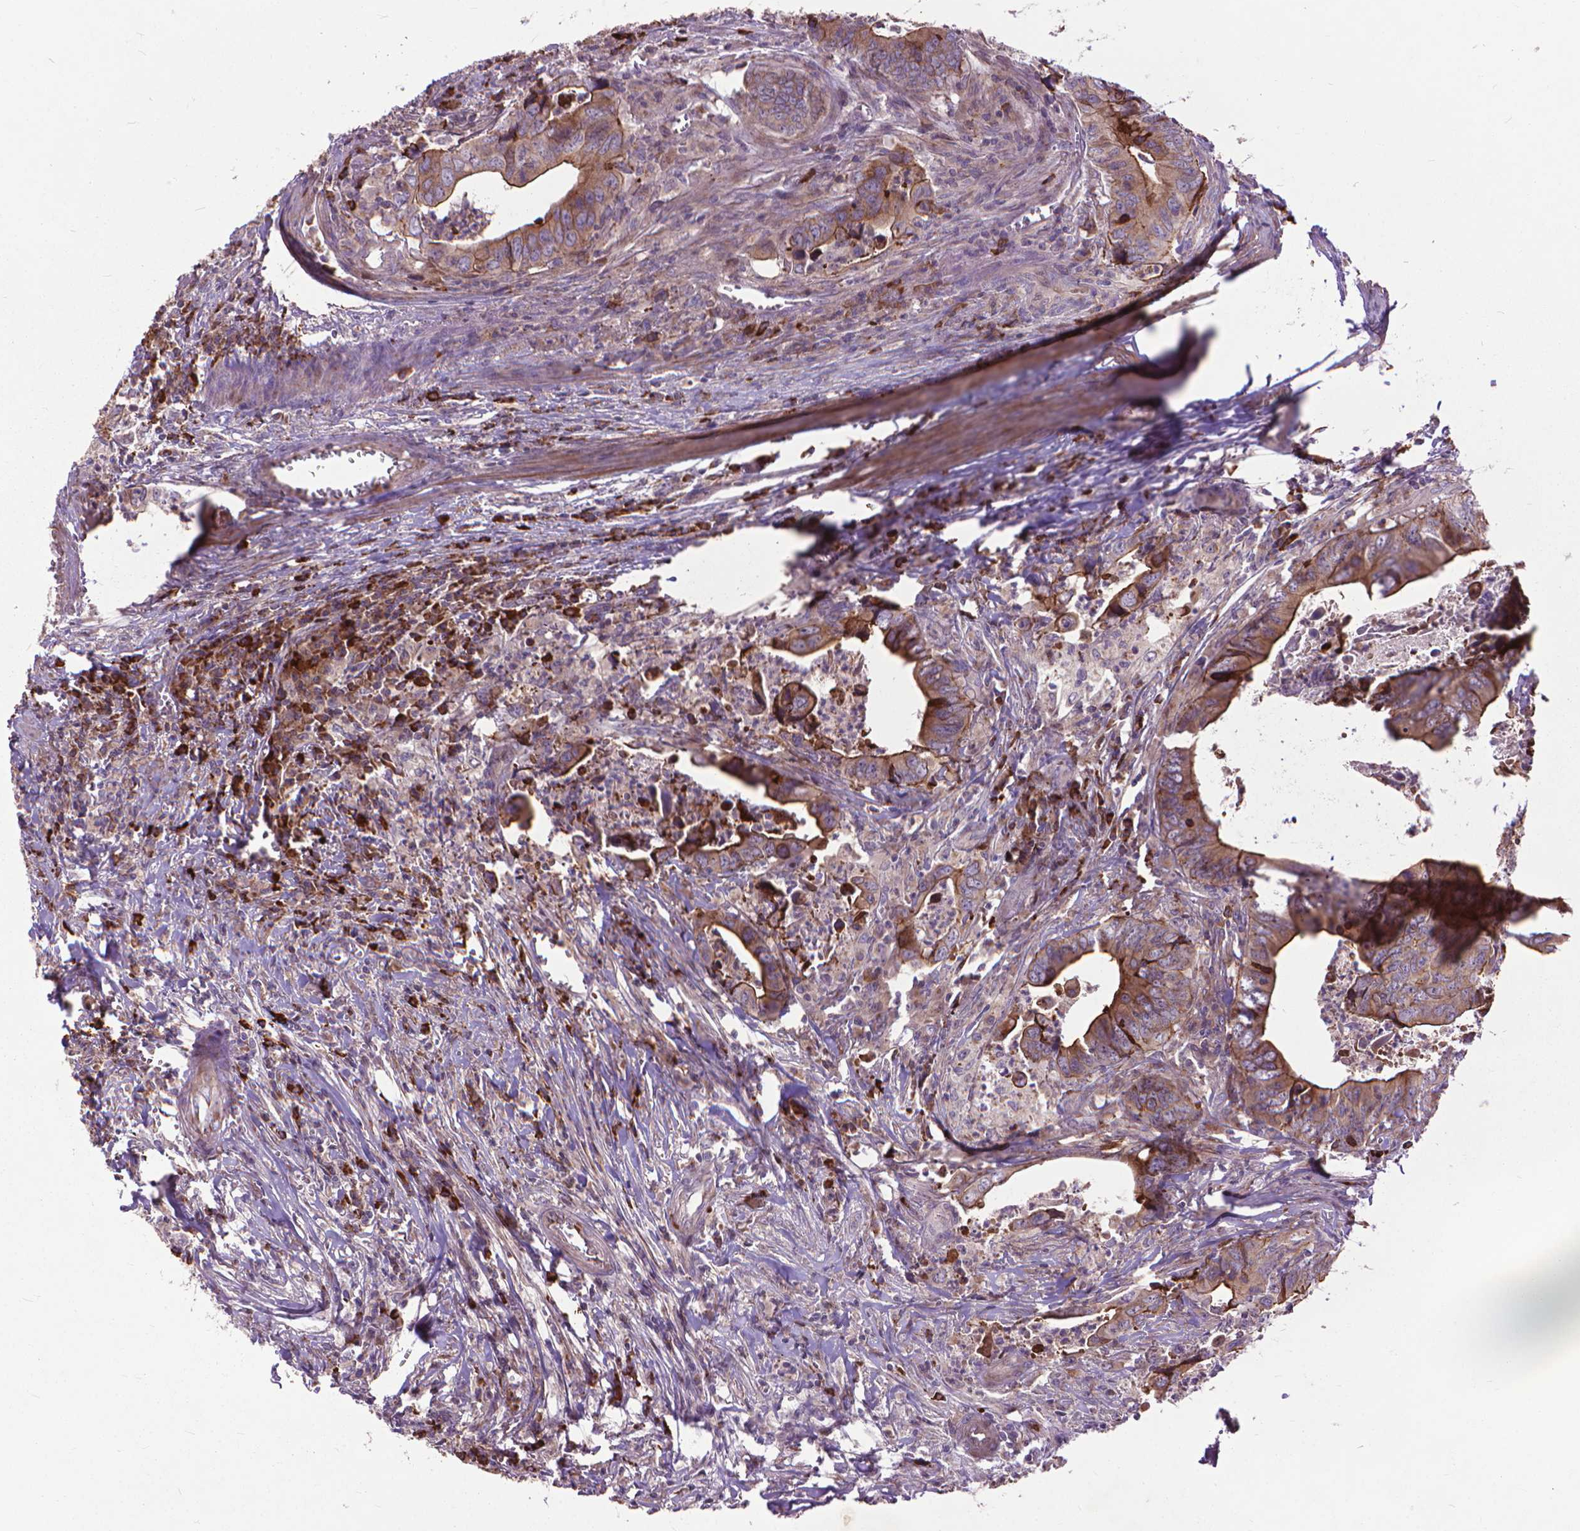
{"staining": {"intensity": "moderate", "quantity": ">75%", "location": "cytoplasmic/membranous"}, "tissue": "colorectal cancer", "cell_type": "Tumor cells", "image_type": "cancer", "snomed": [{"axis": "morphology", "description": "Adenocarcinoma, NOS"}, {"axis": "topography", "description": "Colon"}], "caption": "Brown immunohistochemical staining in human colorectal adenocarcinoma displays moderate cytoplasmic/membranous staining in about >75% of tumor cells.", "gene": "MYH14", "patient": {"sex": "female", "age": 82}}